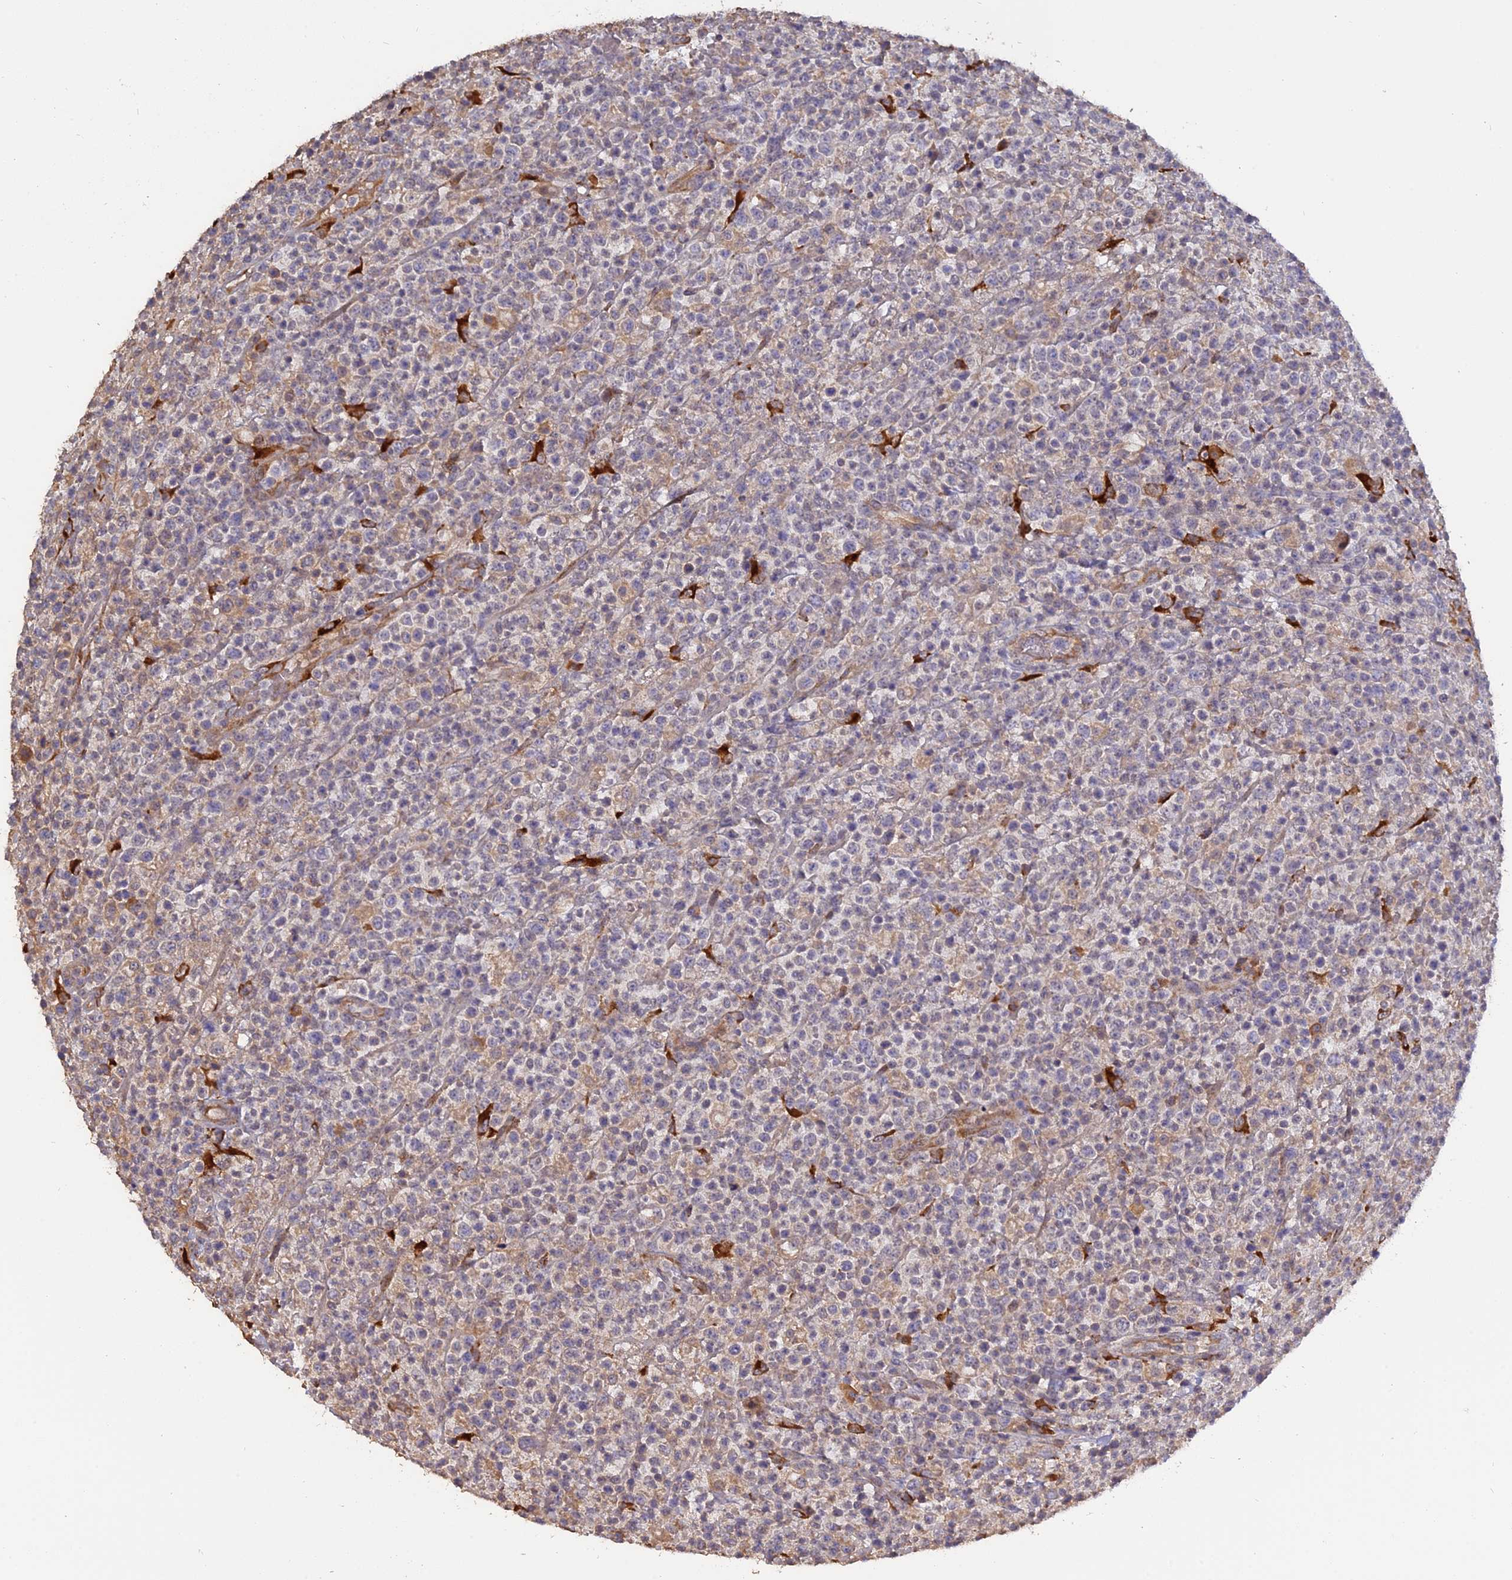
{"staining": {"intensity": "negative", "quantity": "none", "location": "none"}, "tissue": "lymphoma", "cell_type": "Tumor cells", "image_type": "cancer", "snomed": [{"axis": "morphology", "description": "Malignant lymphoma, non-Hodgkin's type, High grade"}, {"axis": "topography", "description": "Colon"}], "caption": "Immunohistochemistry histopathology image of lymphoma stained for a protein (brown), which shows no expression in tumor cells.", "gene": "PPIC", "patient": {"sex": "female", "age": 53}}